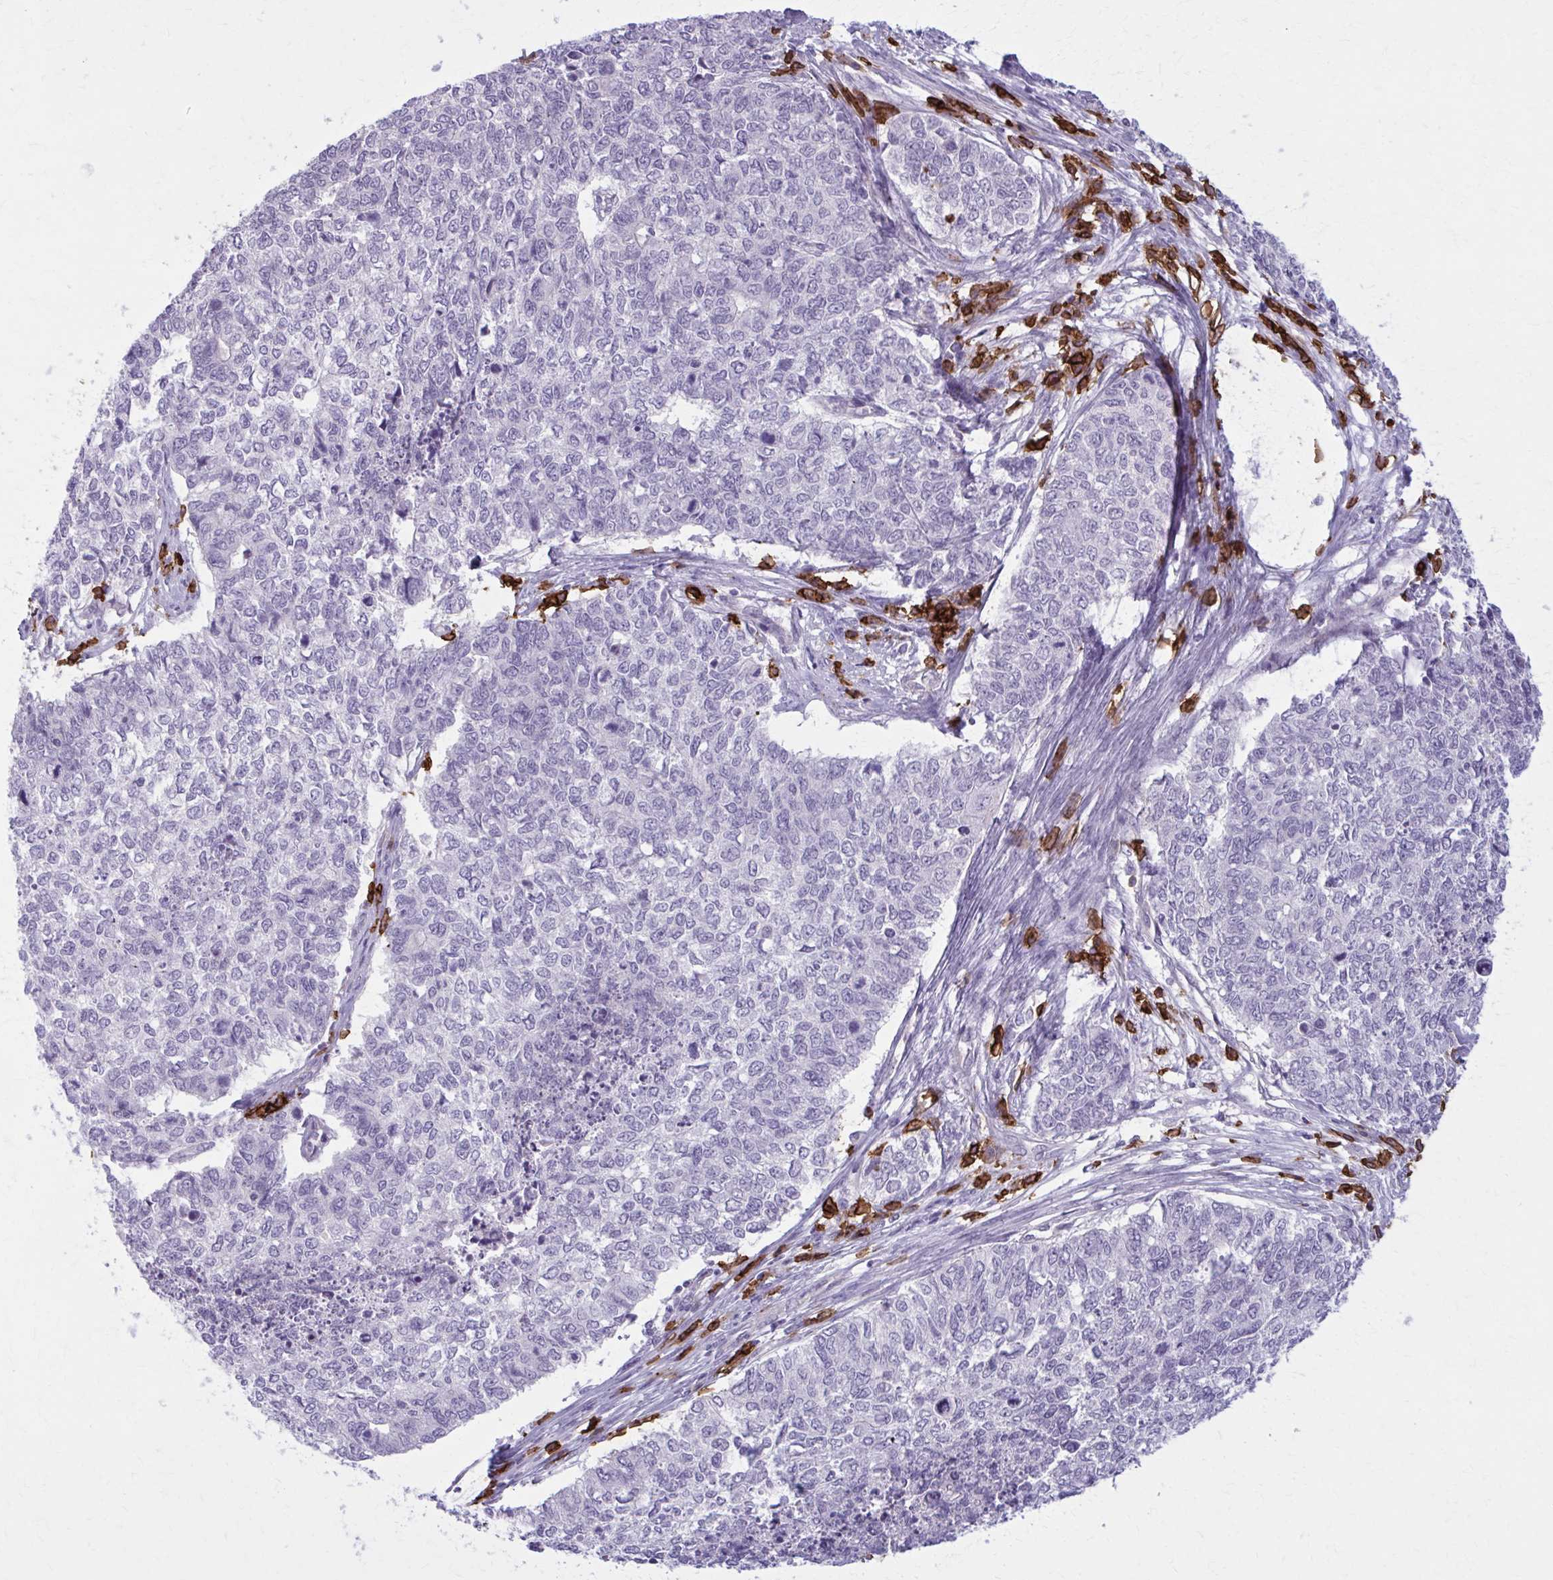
{"staining": {"intensity": "negative", "quantity": "none", "location": "none"}, "tissue": "cervical cancer", "cell_type": "Tumor cells", "image_type": "cancer", "snomed": [{"axis": "morphology", "description": "Adenocarcinoma, NOS"}, {"axis": "topography", "description": "Cervix"}], "caption": "This is an IHC image of cervical cancer. There is no staining in tumor cells.", "gene": "CD38", "patient": {"sex": "female", "age": 63}}